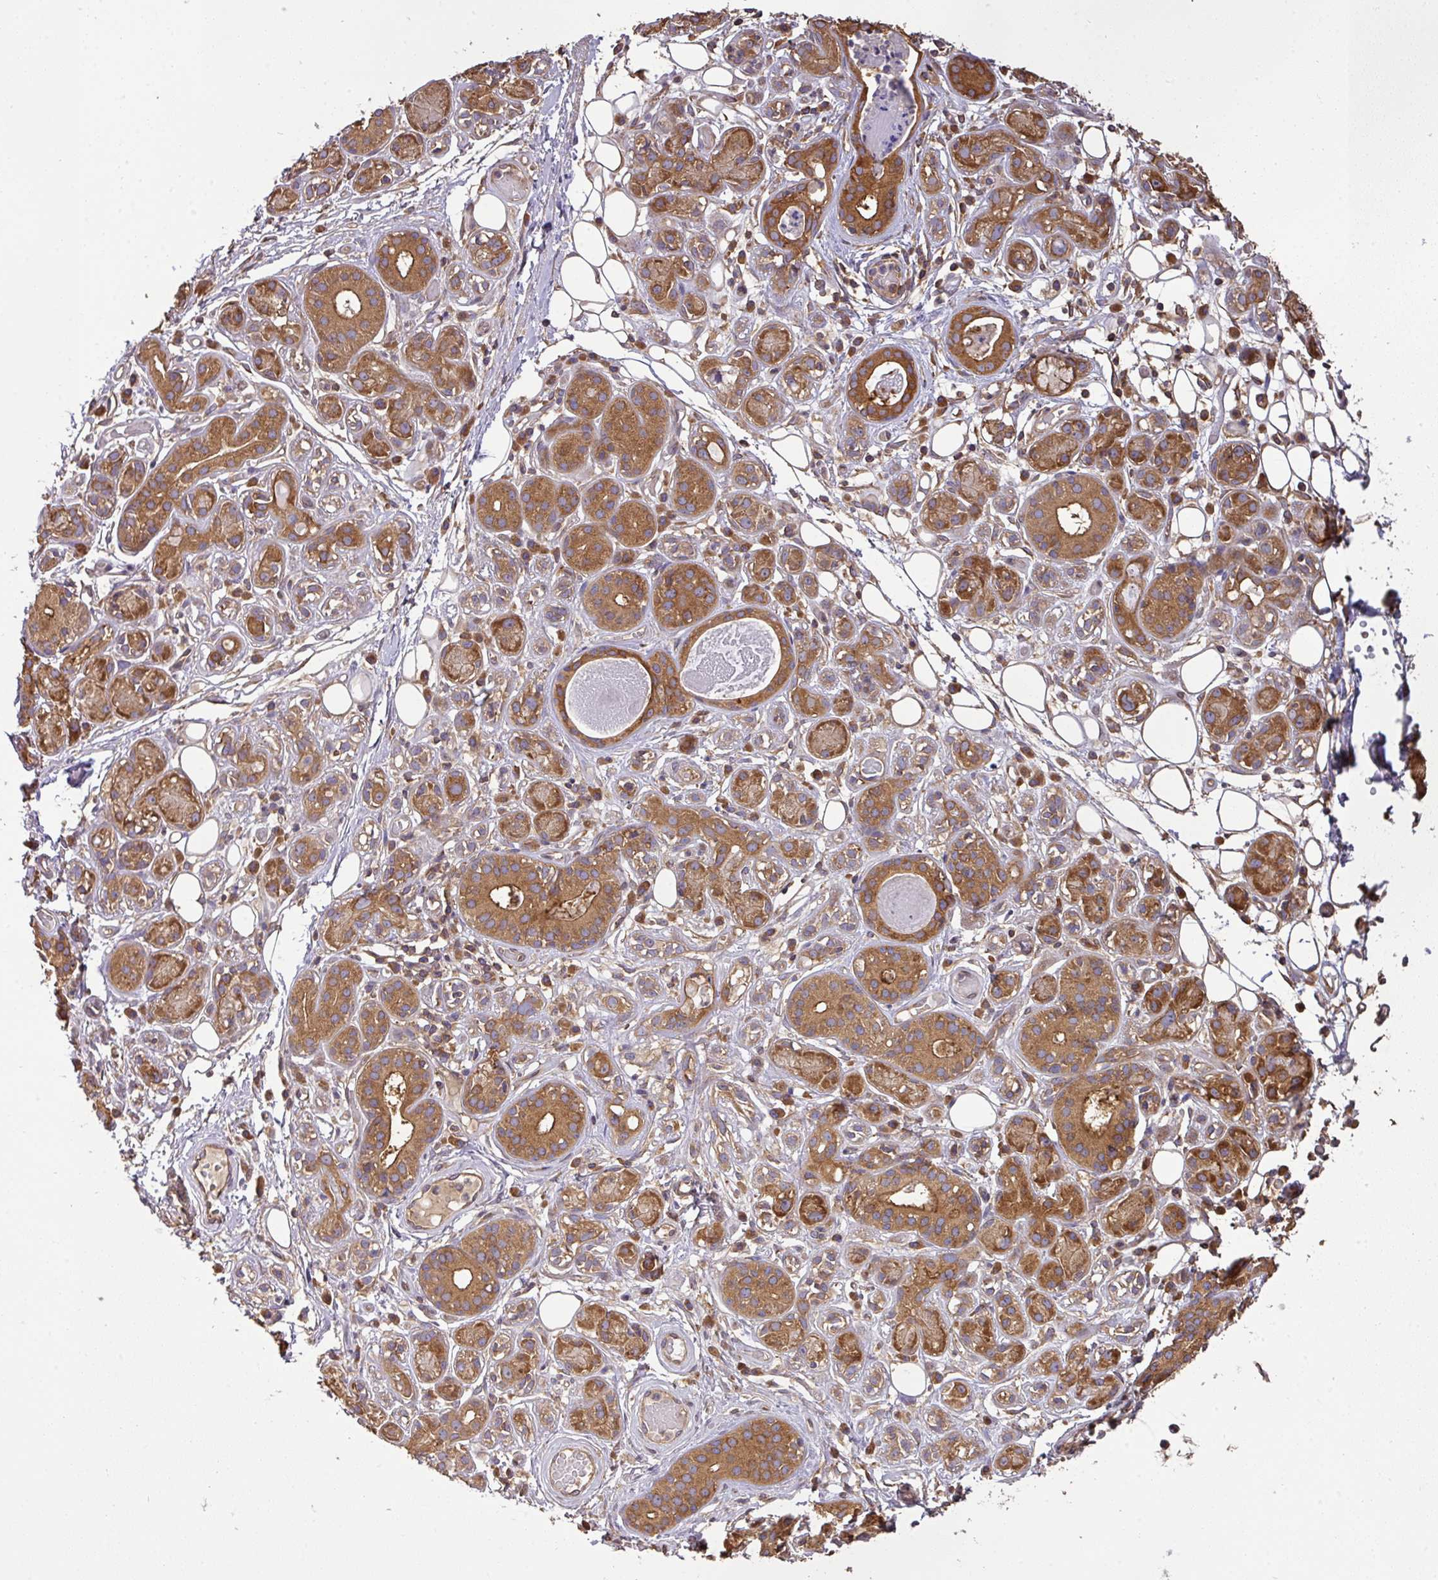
{"staining": {"intensity": "strong", "quantity": ">75%", "location": "cytoplasmic/membranous"}, "tissue": "salivary gland", "cell_type": "Glandular cells", "image_type": "normal", "snomed": [{"axis": "morphology", "description": "Normal tissue, NOS"}, {"axis": "topography", "description": "Salivary gland"}], "caption": "Glandular cells show high levels of strong cytoplasmic/membranous expression in about >75% of cells in unremarkable salivary gland.", "gene": "GSPT1", "patient": {"sex": "male", "age": 54}}